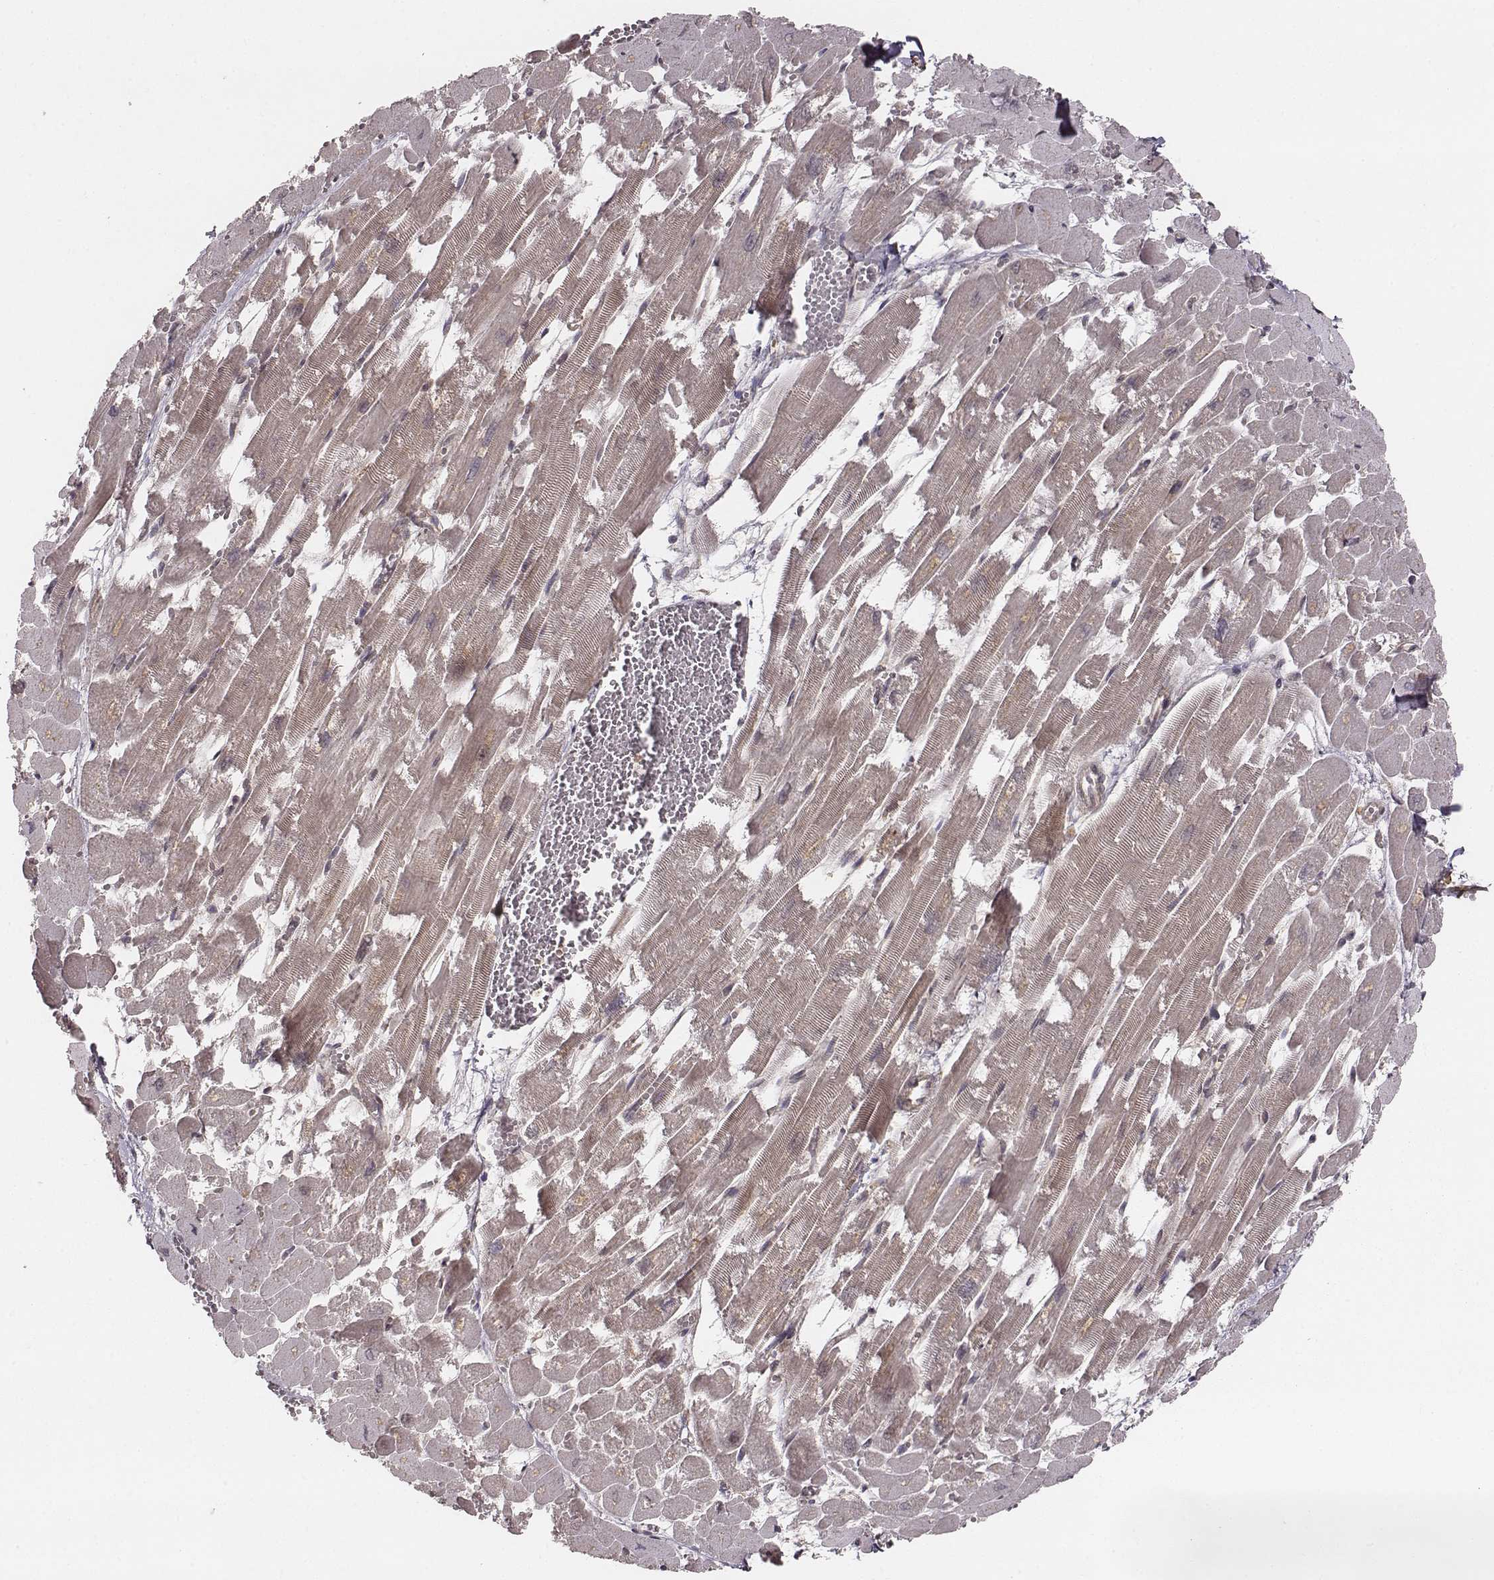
{"staining": {"intensity": "negative", "quantity": "none", "location": "none"}, "tissue": "heart muscle", "cell_type": "Cardiomyocytes", "image_type": "normal", "snomed": [{"axis": "morphology", "description": "Normal tissue, NOS"}, {"axis": "topography", "description": "Heart"}], "caption": "DAB immunohistochemical staining of normal heart muscle shows no significant staining in cardiomyocytes. (Immunohistochemistry, brightfield microscopy, high magnification).", "gene": "VPS26A", "patient": {"sex": "female", "age": 52}}